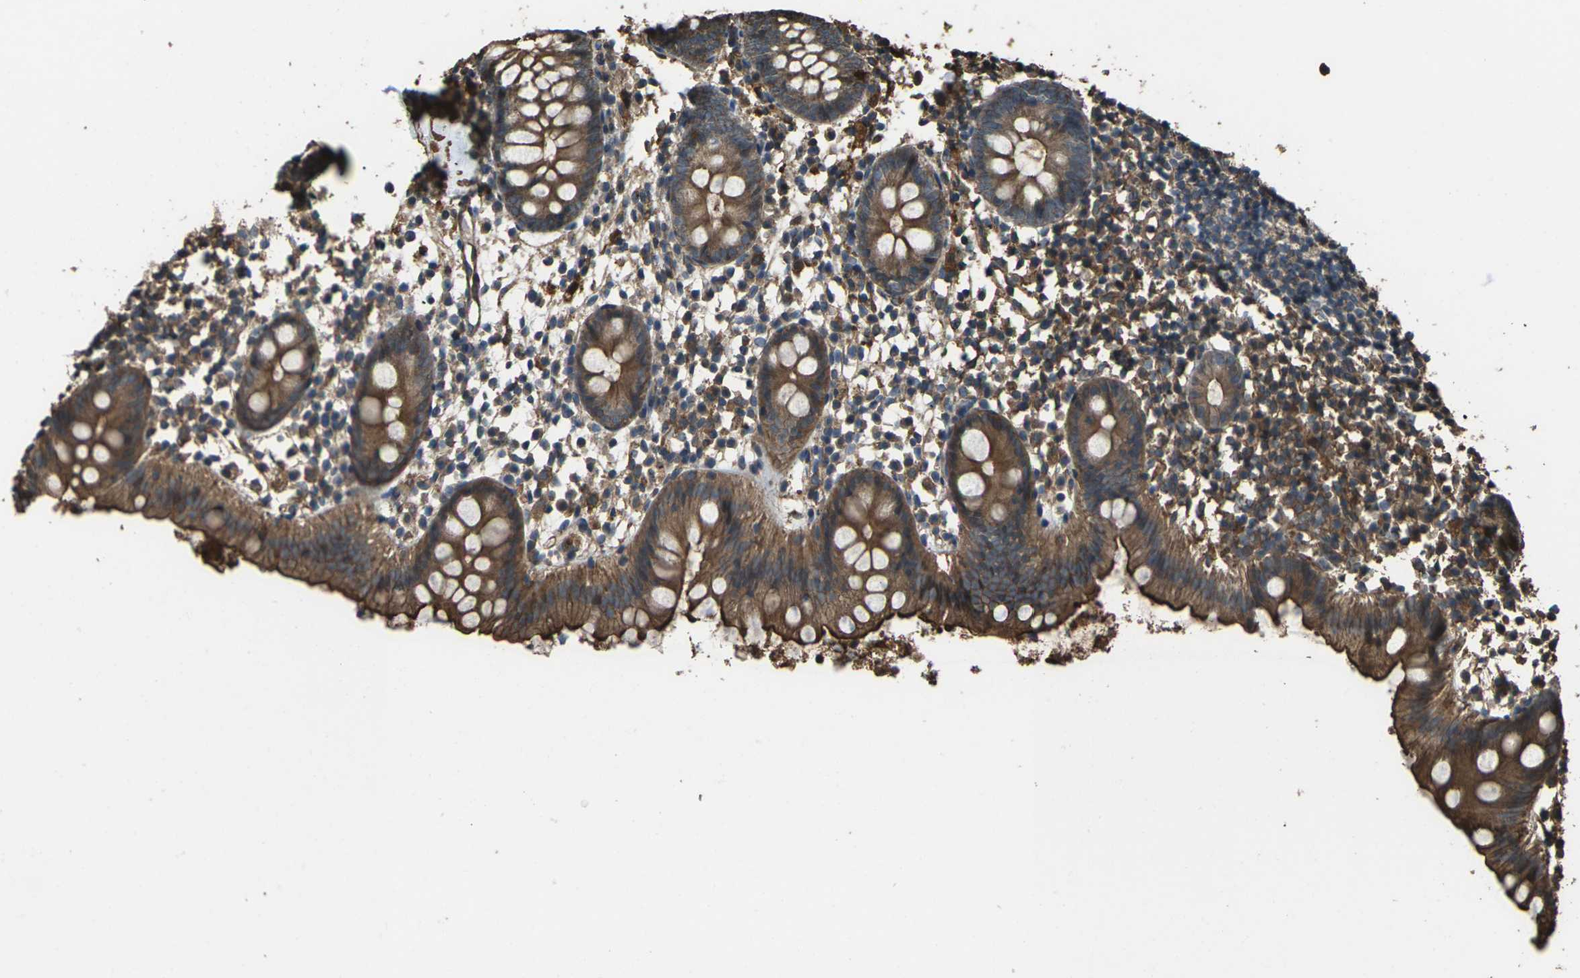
{"staining": {"intensity": "strong", "quantity": ">75%", "location": "cytoplasmic/membranous"}, "tissue": "appendix", "cell_type": "Glandular cells", "image_type": "normal", "snomed": [{"axis": "morphology", "description": "Normal tissue, NOS"}, {"axis": "topography", "description": "Appendix"}], "caption": "Protein staining shows strong cytoplasmic/membranous staining in approximately >75% of glandular cells in normal appendix. (DAB IHC, brown staining for protein, blue staining for nuclei).", "gene": "DHPS", "patient": {"sex": "female", "age": 20}}